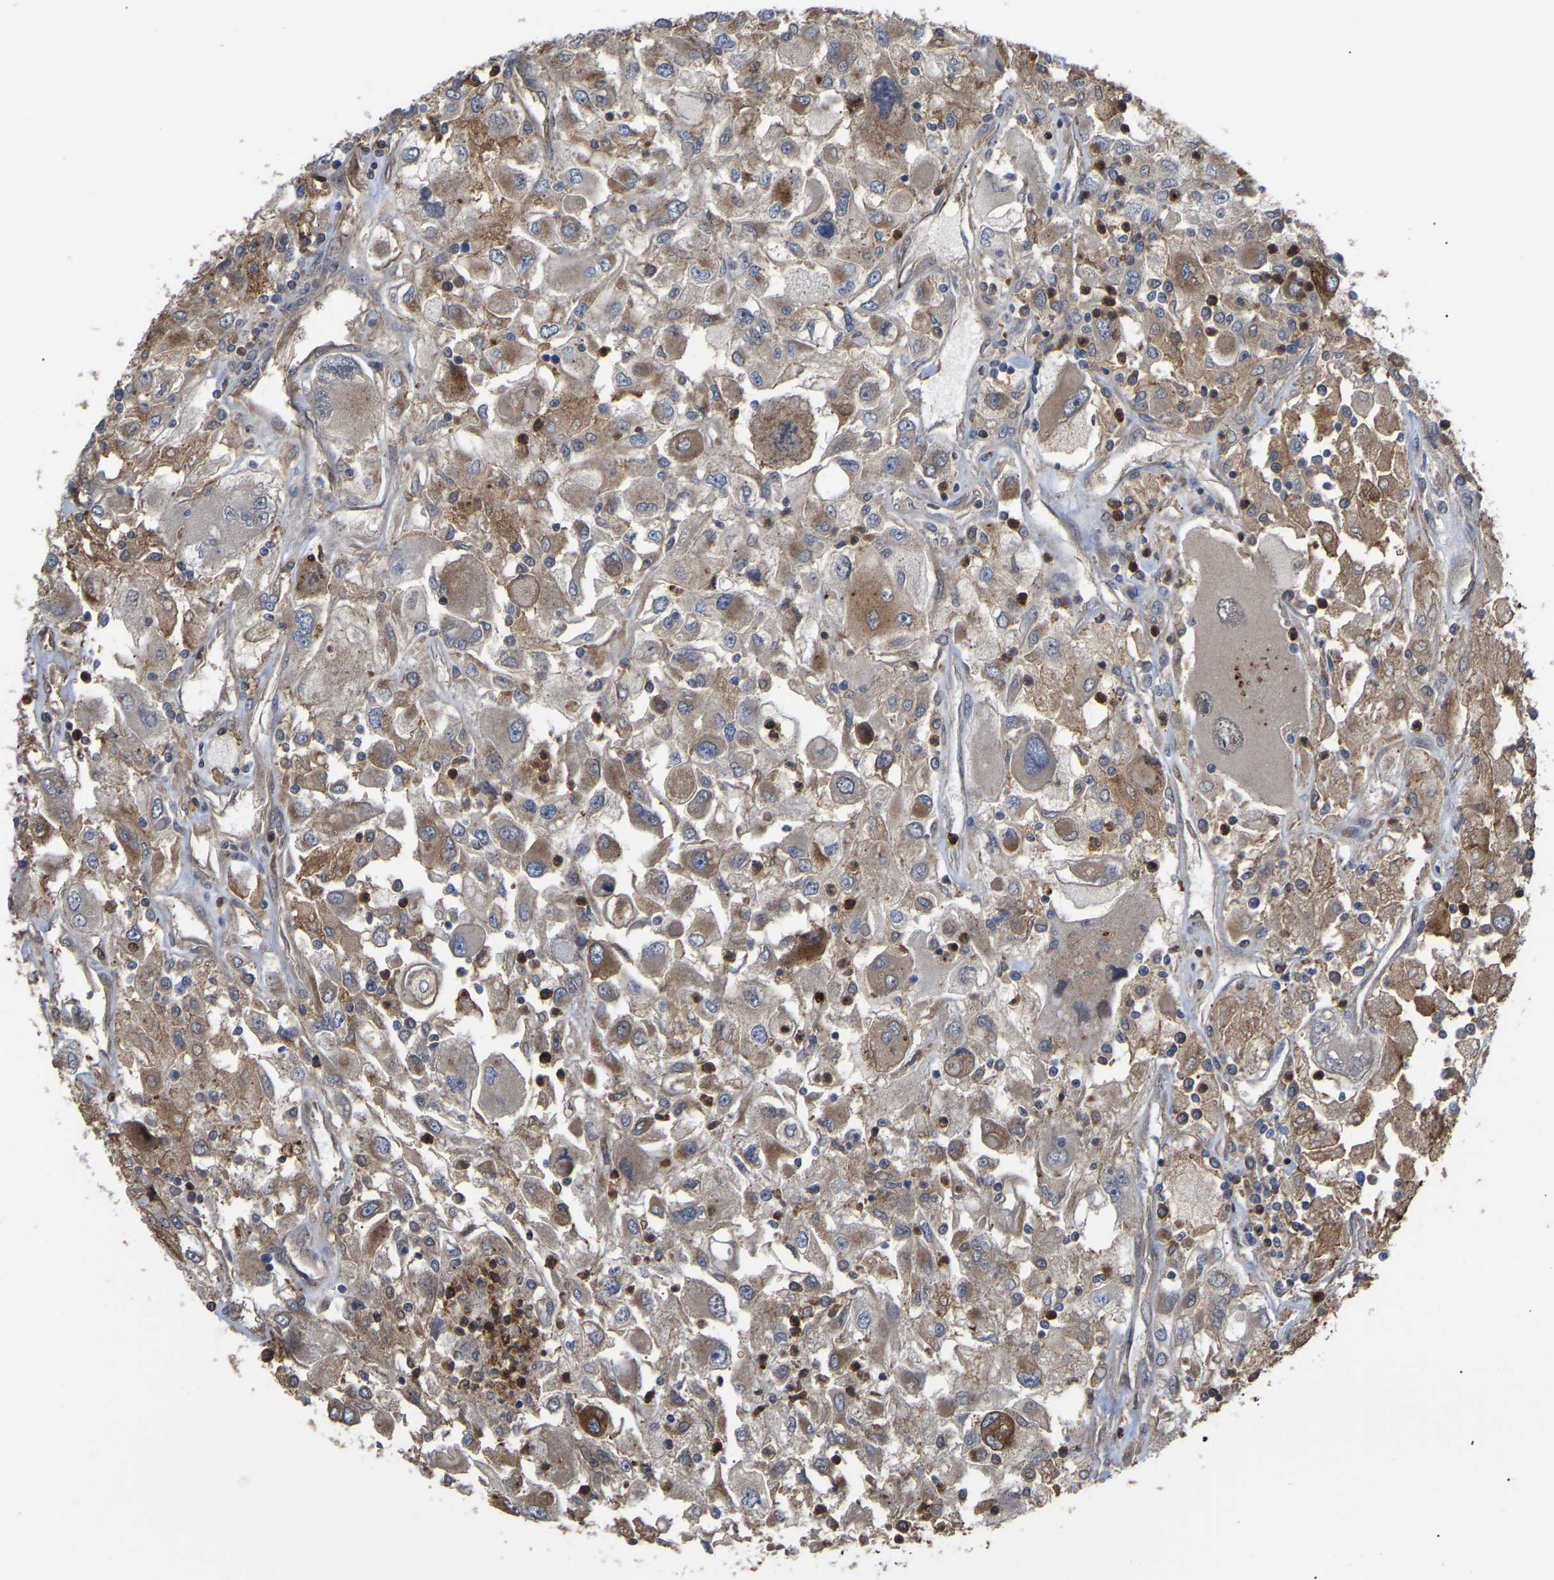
{"staining": {"intensity": "moderate", "quantity": ">75%", "location": "cytoplasmic/membranous"}, "tissue": "renal cancer", "cell_type": "Tumor cells", "image_type": "cancer", "snomed": [{"axis": "morphology", "description": "Adenocarcinoma, NOS"}, {"axis": "topography", "description": "Kidney"}], "caption": "Immunohistochemistry image of neoplastic tissue: human renal cancer (adenocarcinoma) stained using immunohistochemistry (IHC) shows medium levels of moderate protein expression localized specifically in the cytoplasmic/membranous of tumor cells, appearing as a cytoplasmic/membranous brown color.", "gene": "CIT", "patient": {"sex": "female", "age": 52}}